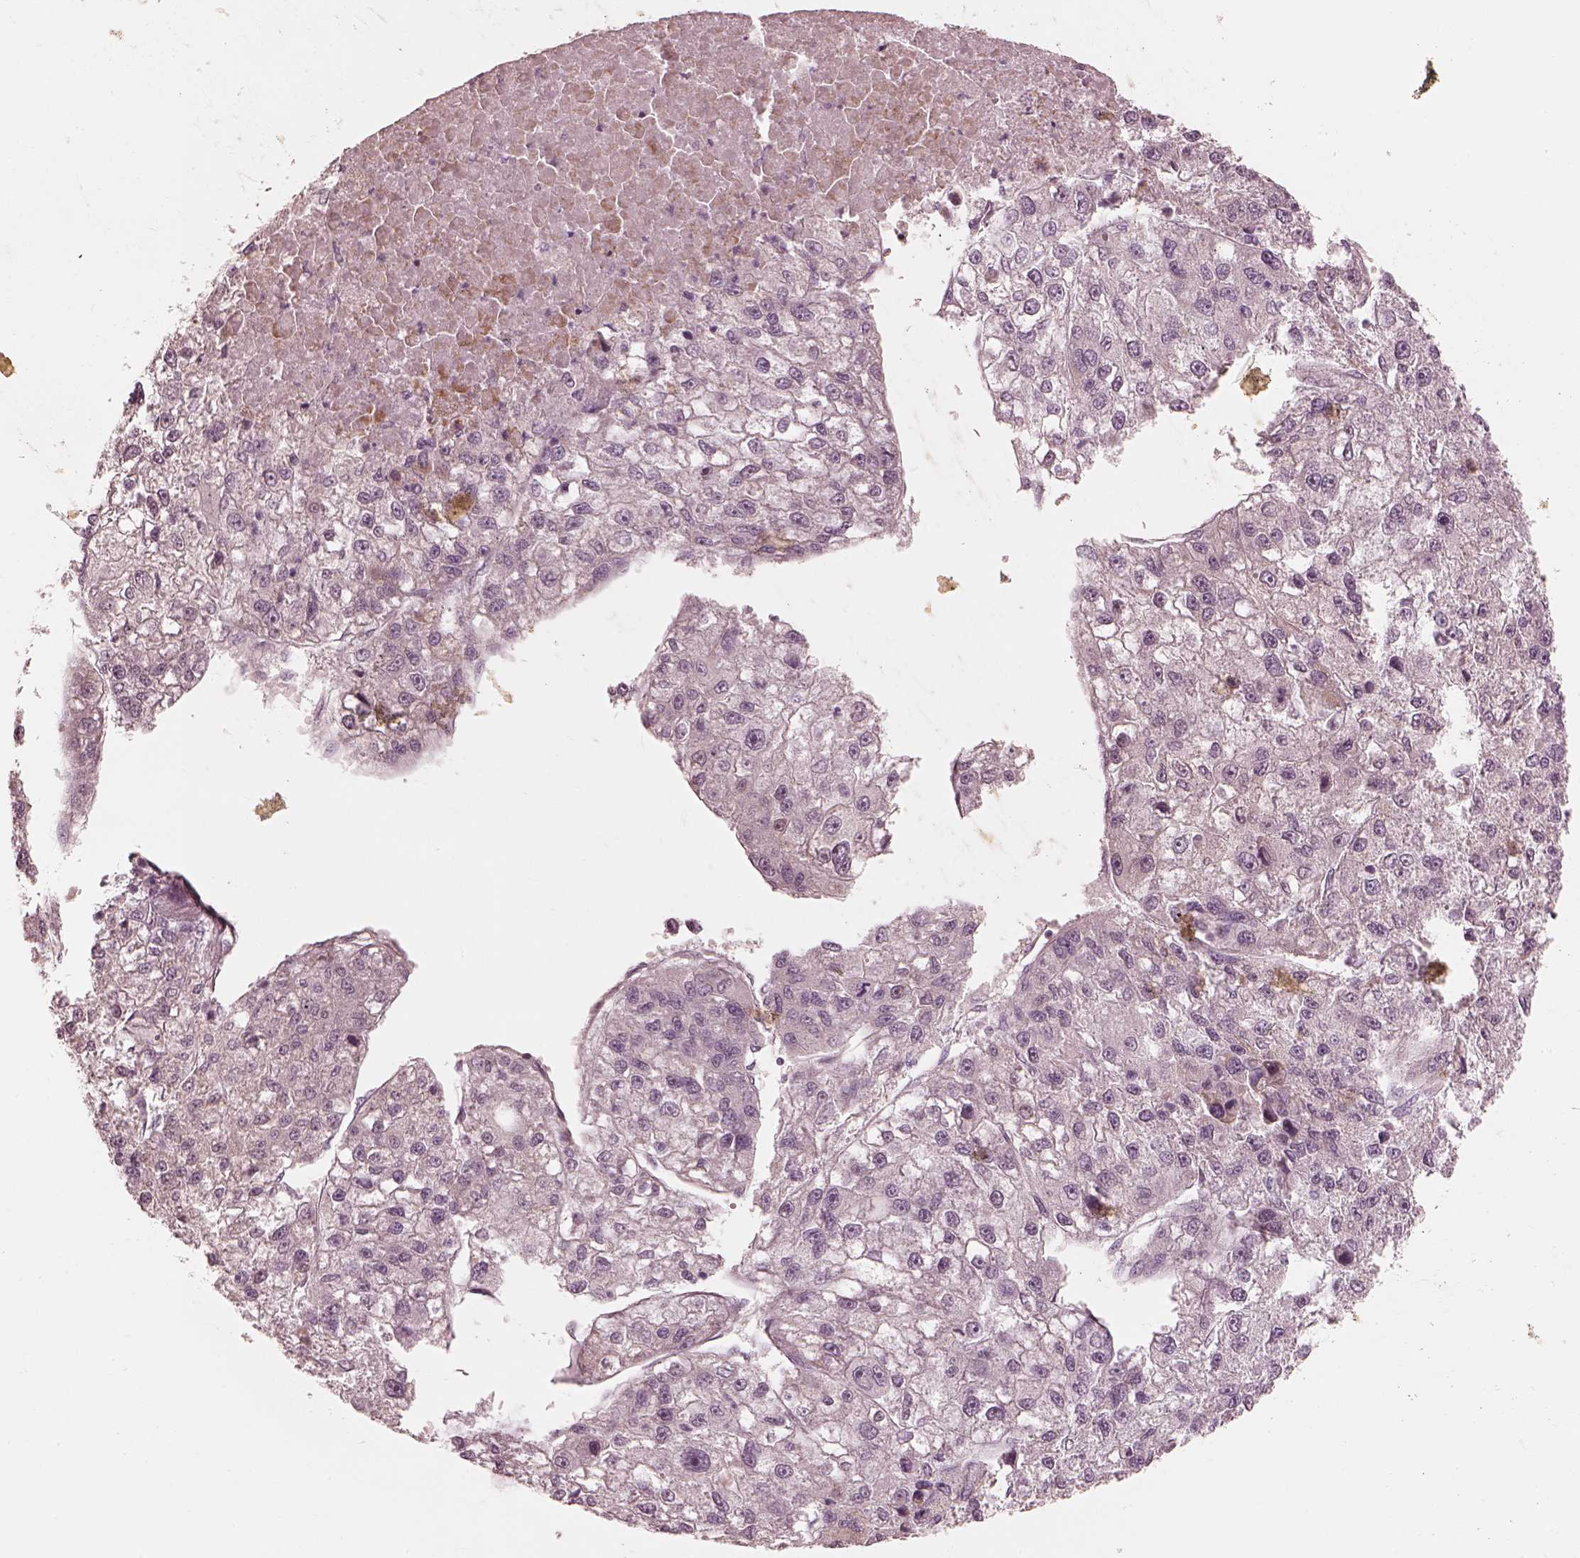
{"staining": {"intensity": "negative", "quantity": "none", "location": "none"}, "tissue": "liver cancer", "cell_type": "Tumor cells", "image_type": "cancer", "snomed": [{"axis": "morphology", "description": "Carcinoma, Hepatocellular, NOS"}, {"axis": "topography", "description": "Liver"}], "caption": "Immunohistochemical staining of liver cancer (hepatocellular carcinoma) demonstrates no significant expression in tumor cells. (IHC, brightfield microscopy, high magnification).", "gene": "IQCB1", "patient": {"sex": "male", "age": 56}}